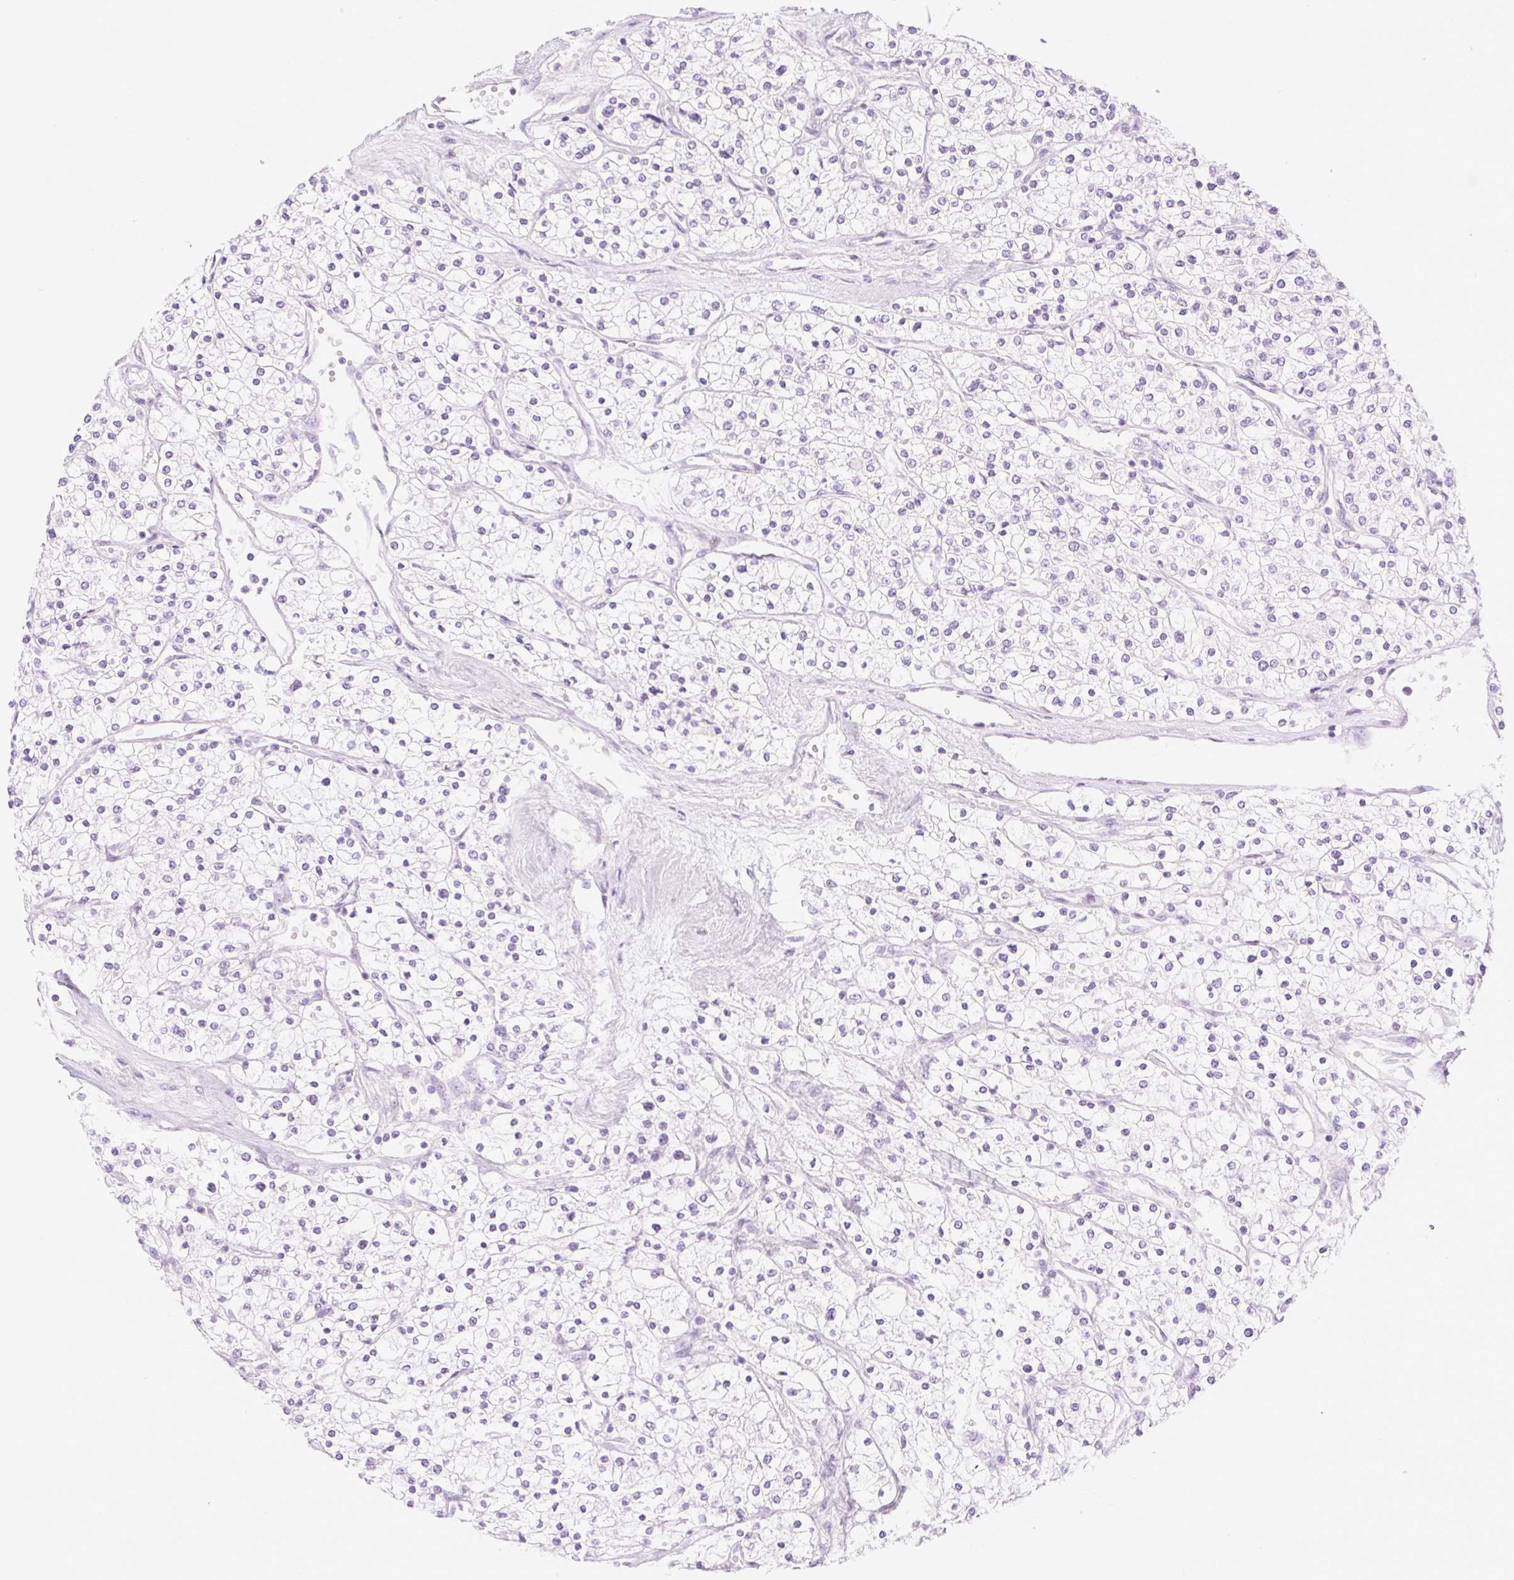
{"staining": {"intensity": "negative", "quantity": "none", "location": "none"}, "tissue": "renal cancer", "cell_type": "Tumor cells", "image_type": "cancer", "snomed": [{"axis": "morphology", "description": "Adenocarcinoma, NOS"}, {"axis": "topography", "description": "Kidney"}], "caption": "An immunohistochemistry image of renal cancer is shown. There is no staining in tumor cells of renal cancer. Nuclei are stained in blue.", "gene": "SP140L", "patient": {"sex": "male", "age": 80}}